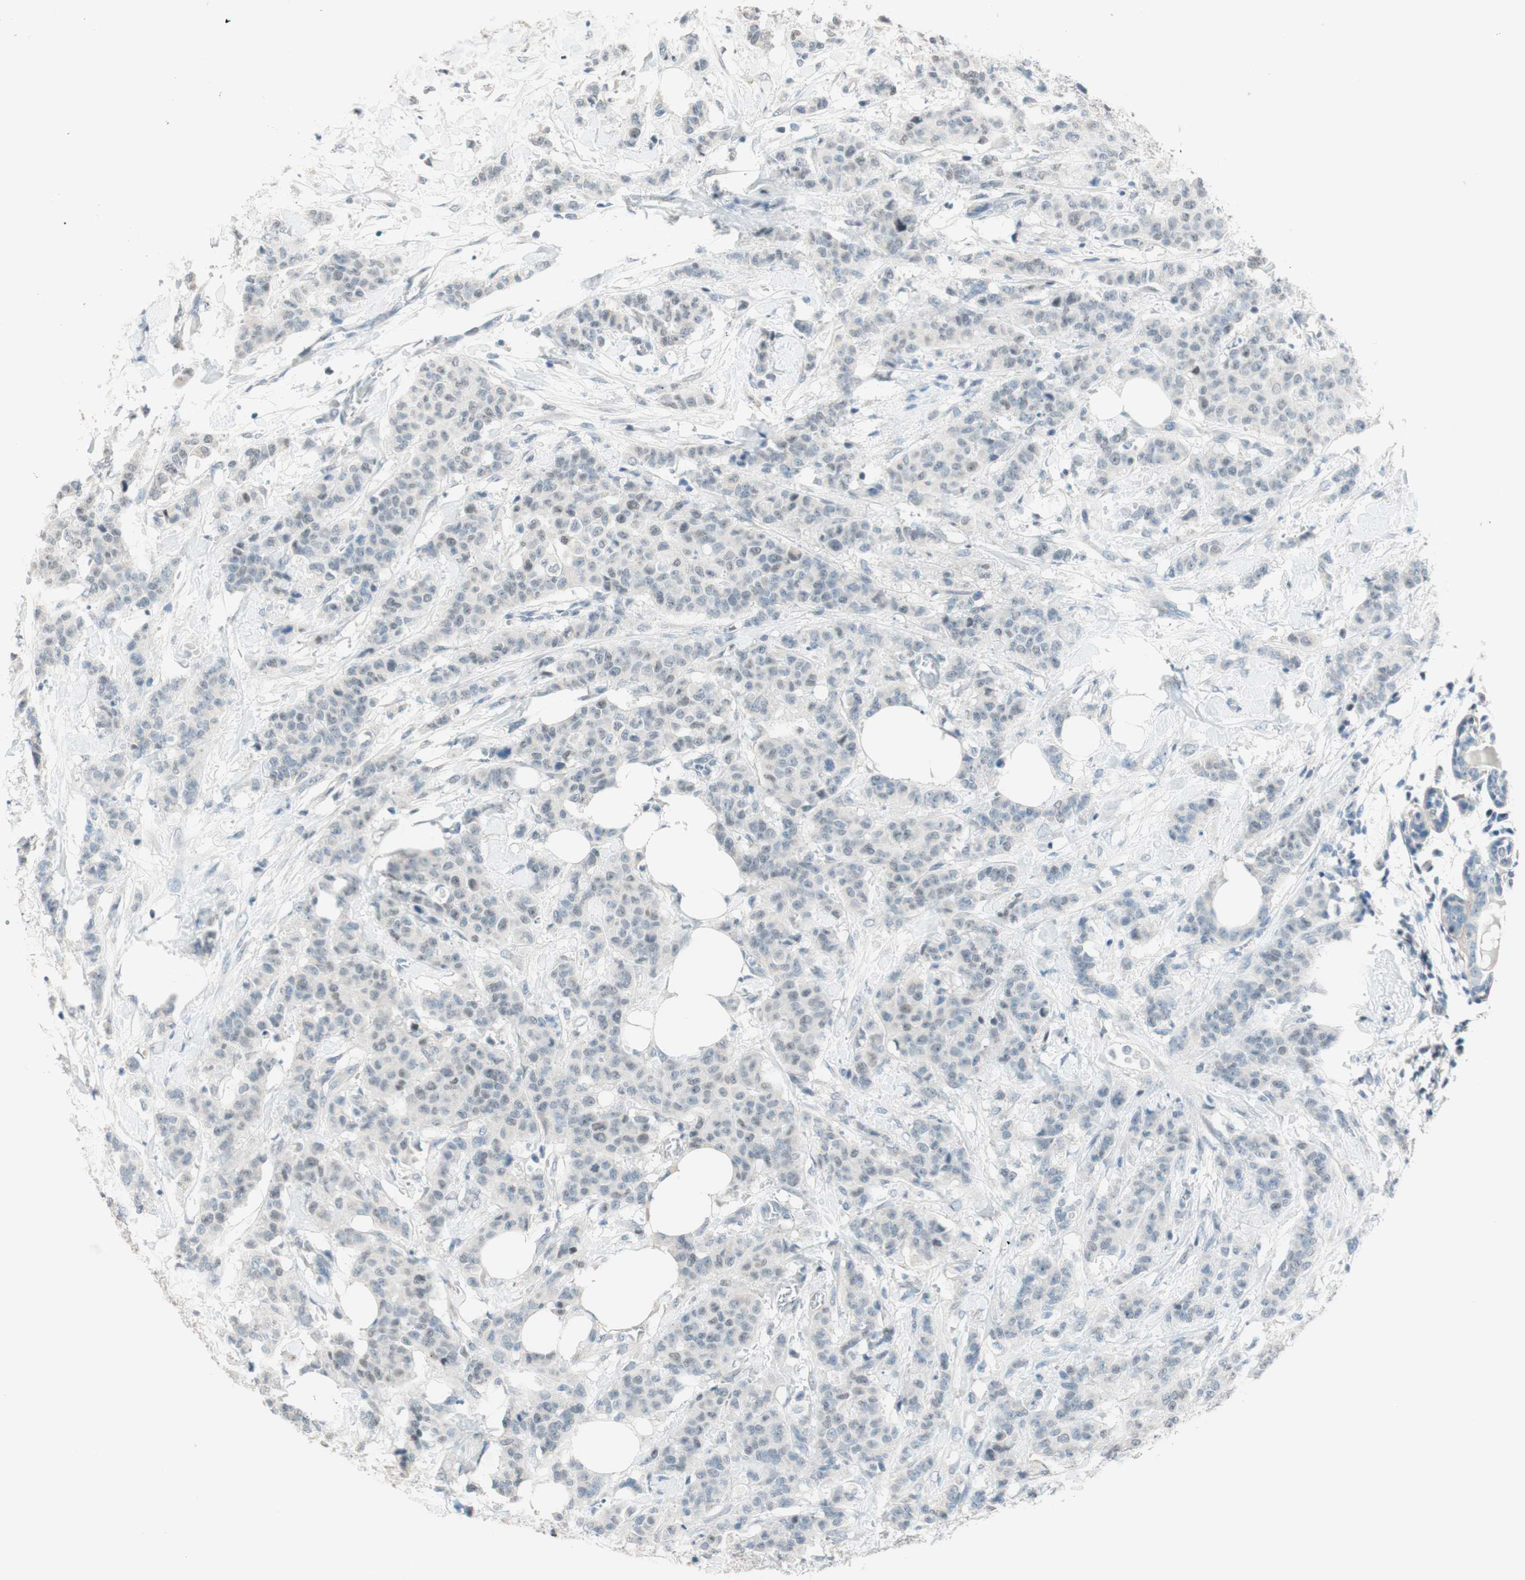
{"staining": {"intensity": "negative", "quantity": "none", "location": "none"}, "tissue": "breast cancer", "cell_type": "Tumor cells", "image_type": "cancer", "snomed": [{"axis": "morphology", "description": "Normal tissue, NOS"}, {"axis": "morphology", "description": "Duct carcinoma"}, {"axis": "topography", "description": "Breast"}], "caption": "A high-resolution image shows IHC staining of intraductal carcinoma (breast), which displays no significant staining in tumor cells.", "gene": "JPH1", "patient": {"sex": "female", "age": 40}}